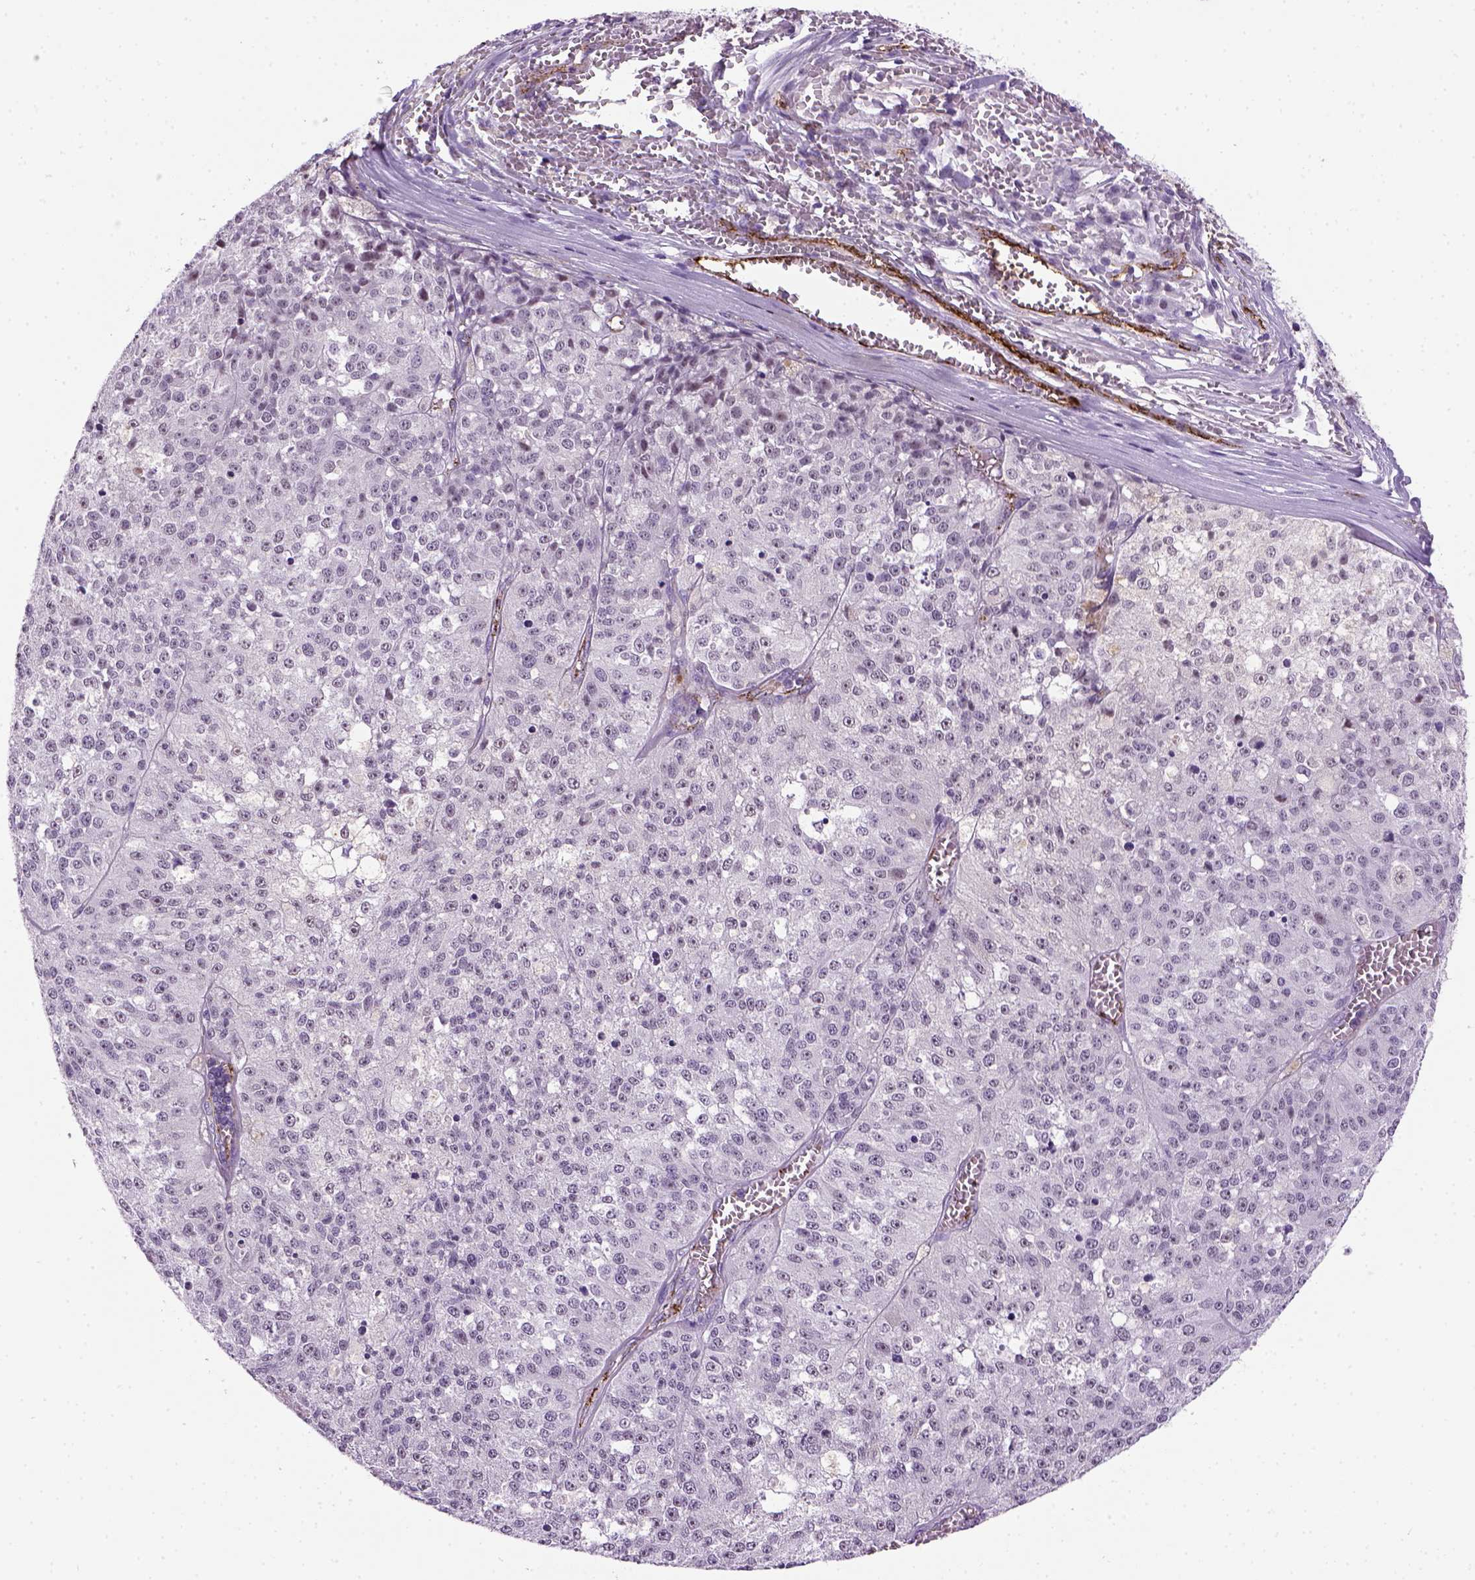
{"staining": {"intensity": "negative", "quantity": "none", "location": "none"}, "tissue": "melanoma", "cell_type": "Tumor cells", "image_type": "cancer", "snomed": [{"axis": "morphology", "description": "Malignant melanoma, Metastatic site"}, {"axis": "topography", "description": "Lymph node"}], "caption": "Micrograph shows no protein expression in tumor cells of malignant melanoma (metastatic site) tissue.", "gene": "VWF", "patient": {"sex": "female", "age": 64}}